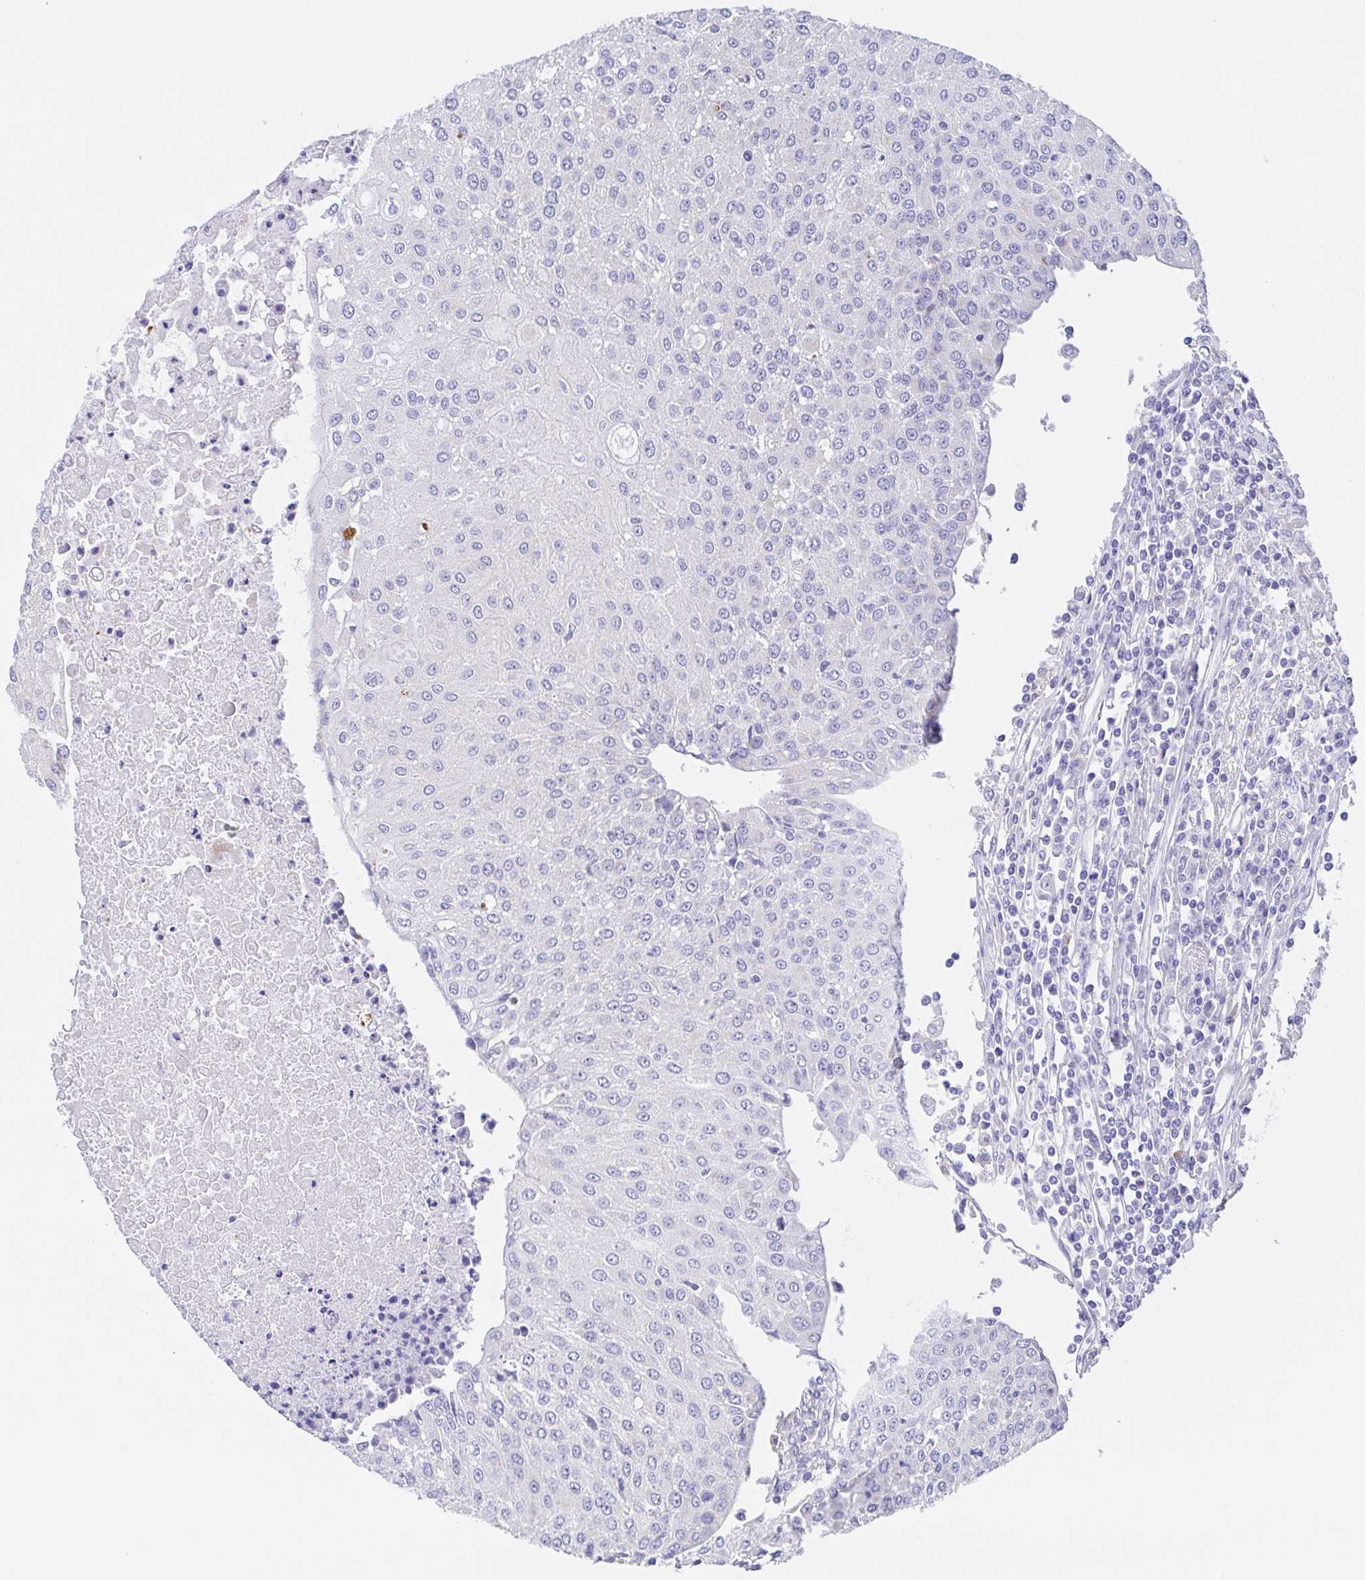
{"staining": {"intensity": "negative", "quantity": "none", "location": "none"}, "tissue": "urothelial cancer", "cell_type": "Tumor cells", "image_type": "cancer", "snomed": [{"axis": "morphology", "description": "Urothelial carcinoma, High grade"}, {"axis": "topography", "description": "Urinary bladder"}], "caption": "Urothelial cancer stained for a protein using immunohistochemistry shows no positivity tumor cells.", "gene": "SCG3", "patient": {"sex": "female", "age": 85}}